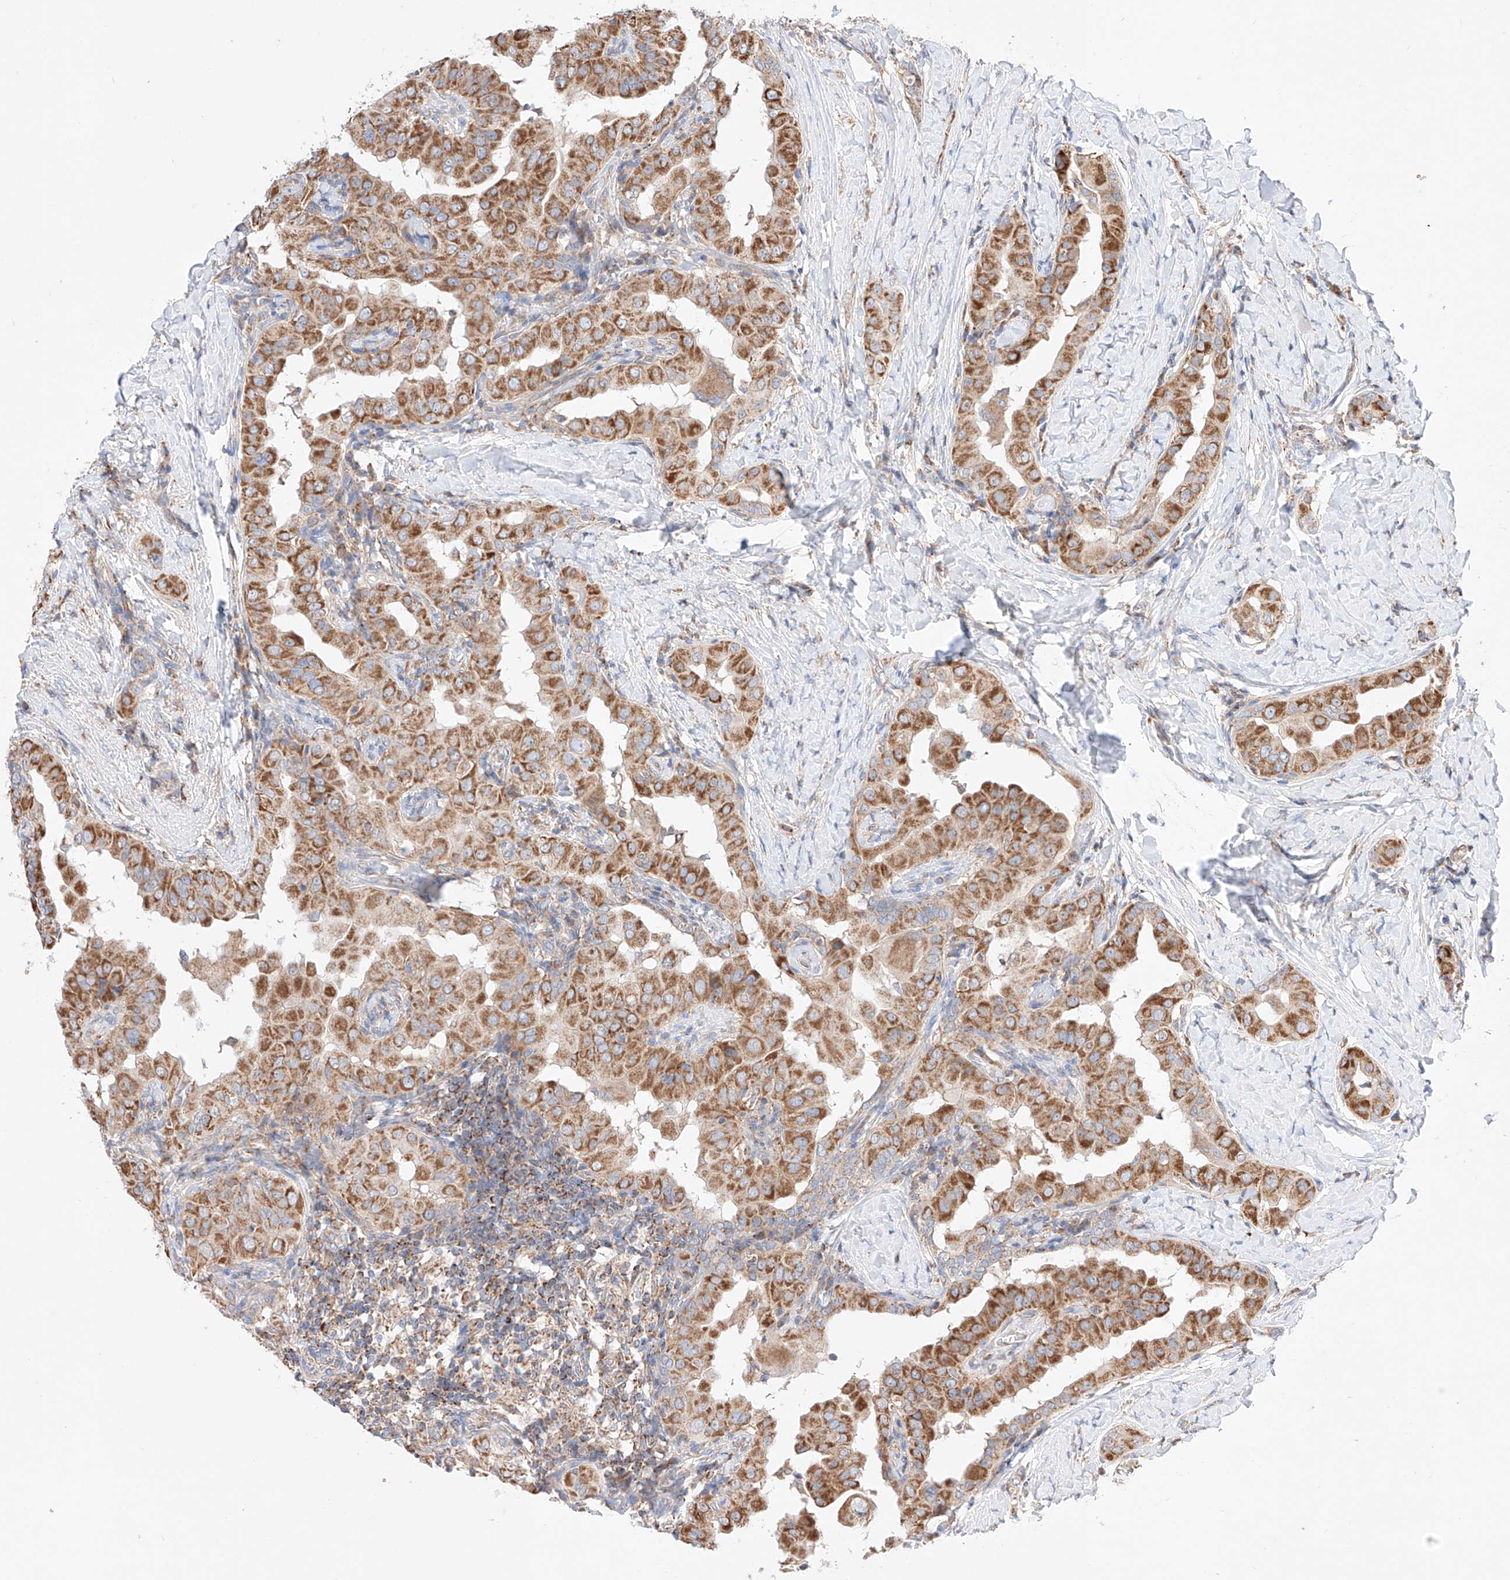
{"staining": {"intensity": "moderate", "quantity": ">75%", "location": "cytoplasmic/membranous"}, "tissue": "thyroid cancer", "cell_type": "Tumor cells", "image_type": "cancer", "snomed": [{"axis": "morphology", "description": "Papillary adenocarcinoma, NOS"}, {"axis": "topography", "description": "Thyroid gland"}], "caption": "A medium amount of moderate cytoplasmic/membranous positivity is appreciated in approximately >75% of tumor cells in thyroid papillary adenocarcinoma tissue.", "gene": "KTI12", "patient": {"sex": "male", "age": 33}}